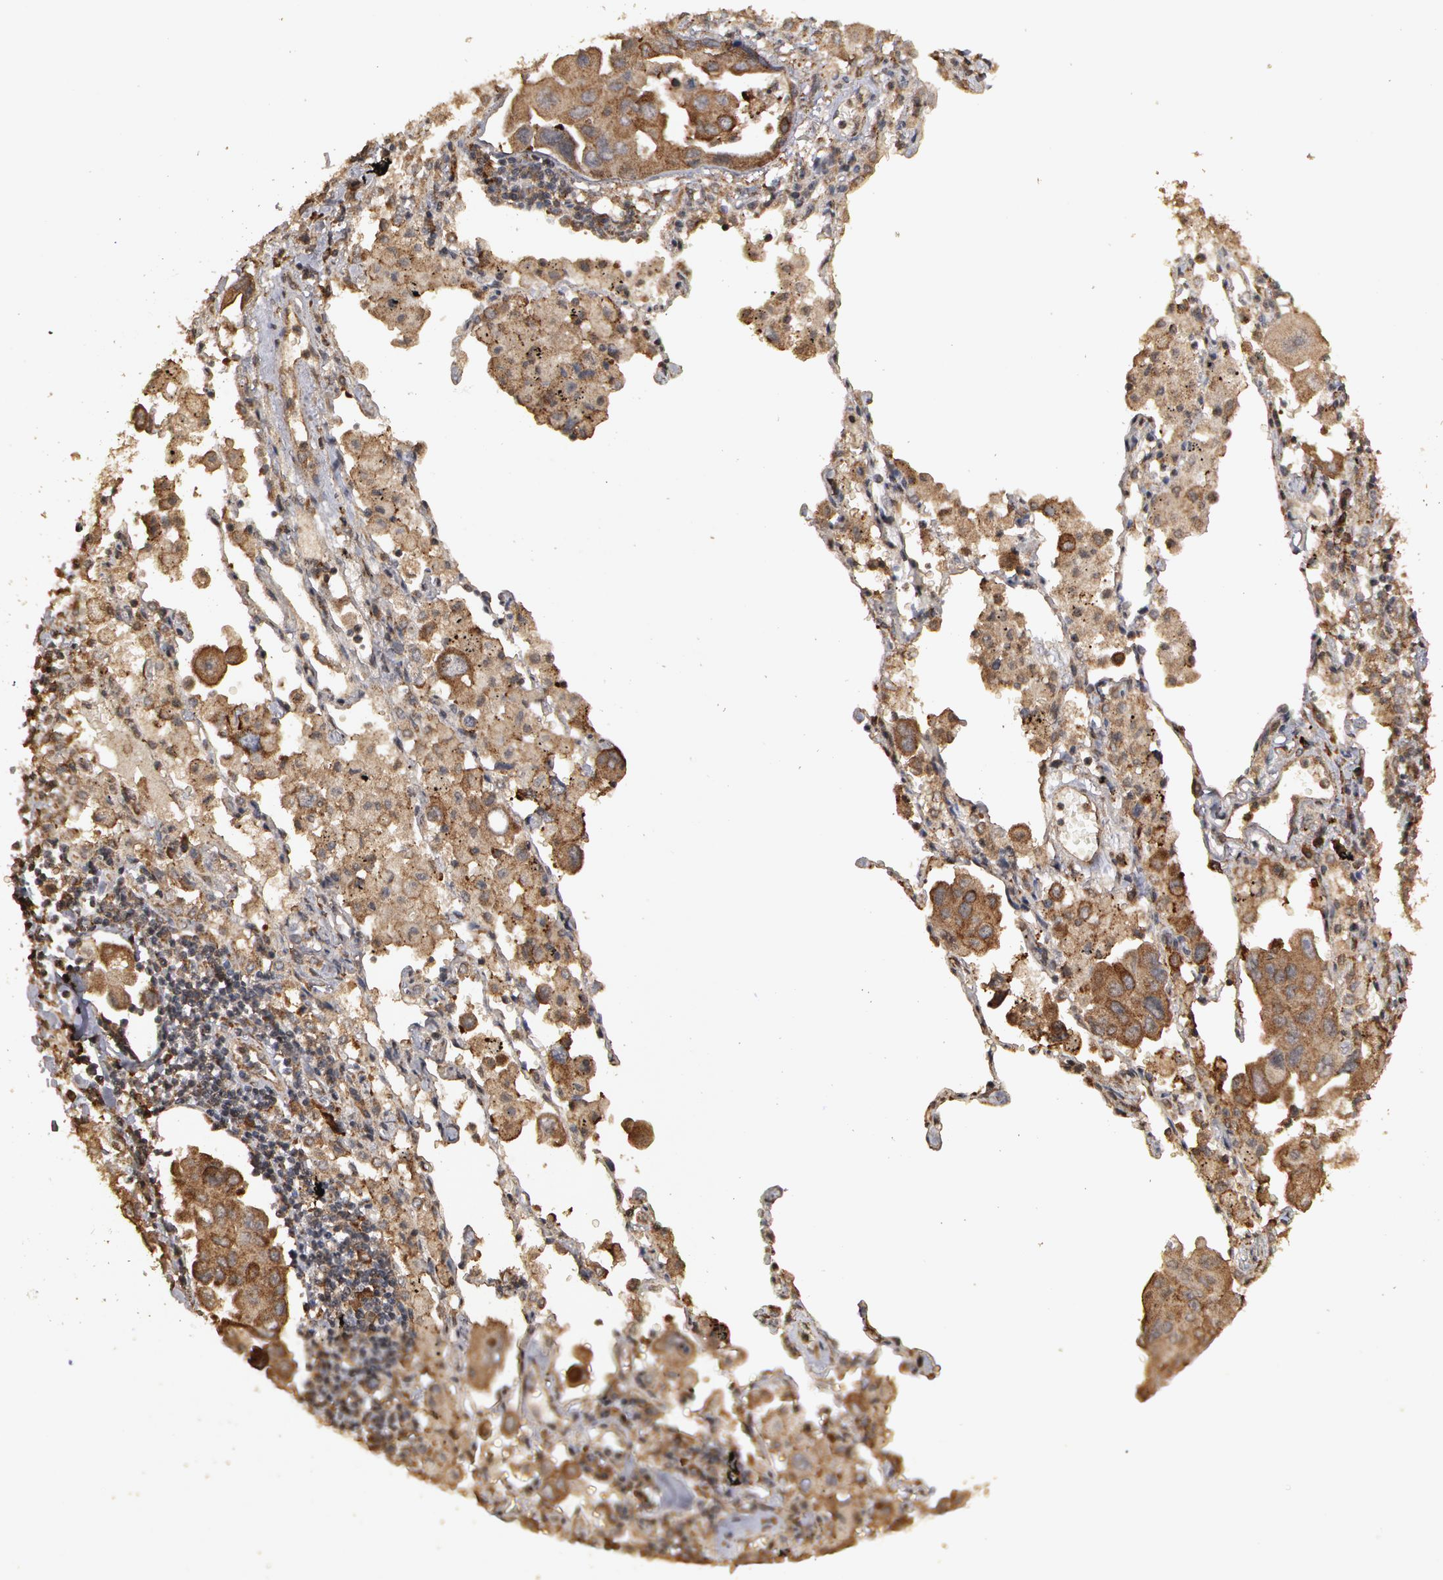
{"staining": {"intensity": "weak", "quantity": ">75%", "location": "cytoplasmic/membranous"}, "tissue": "lung cancer", "cell_type": "Tumor cells", "image_type": "cancer", "snomed": [{"axis": "morphology", "description": "Adenocarcinoma, NOS"}, {"axis": "topography", "description": "Lung"}], "caption": "A brown stain labels weak cytoplasmic/membranous expression of a protein in adenocarcinoma (lung) tumor cells.", "gene": "CALR", "patient": {"sex": "male", "age": 64}}